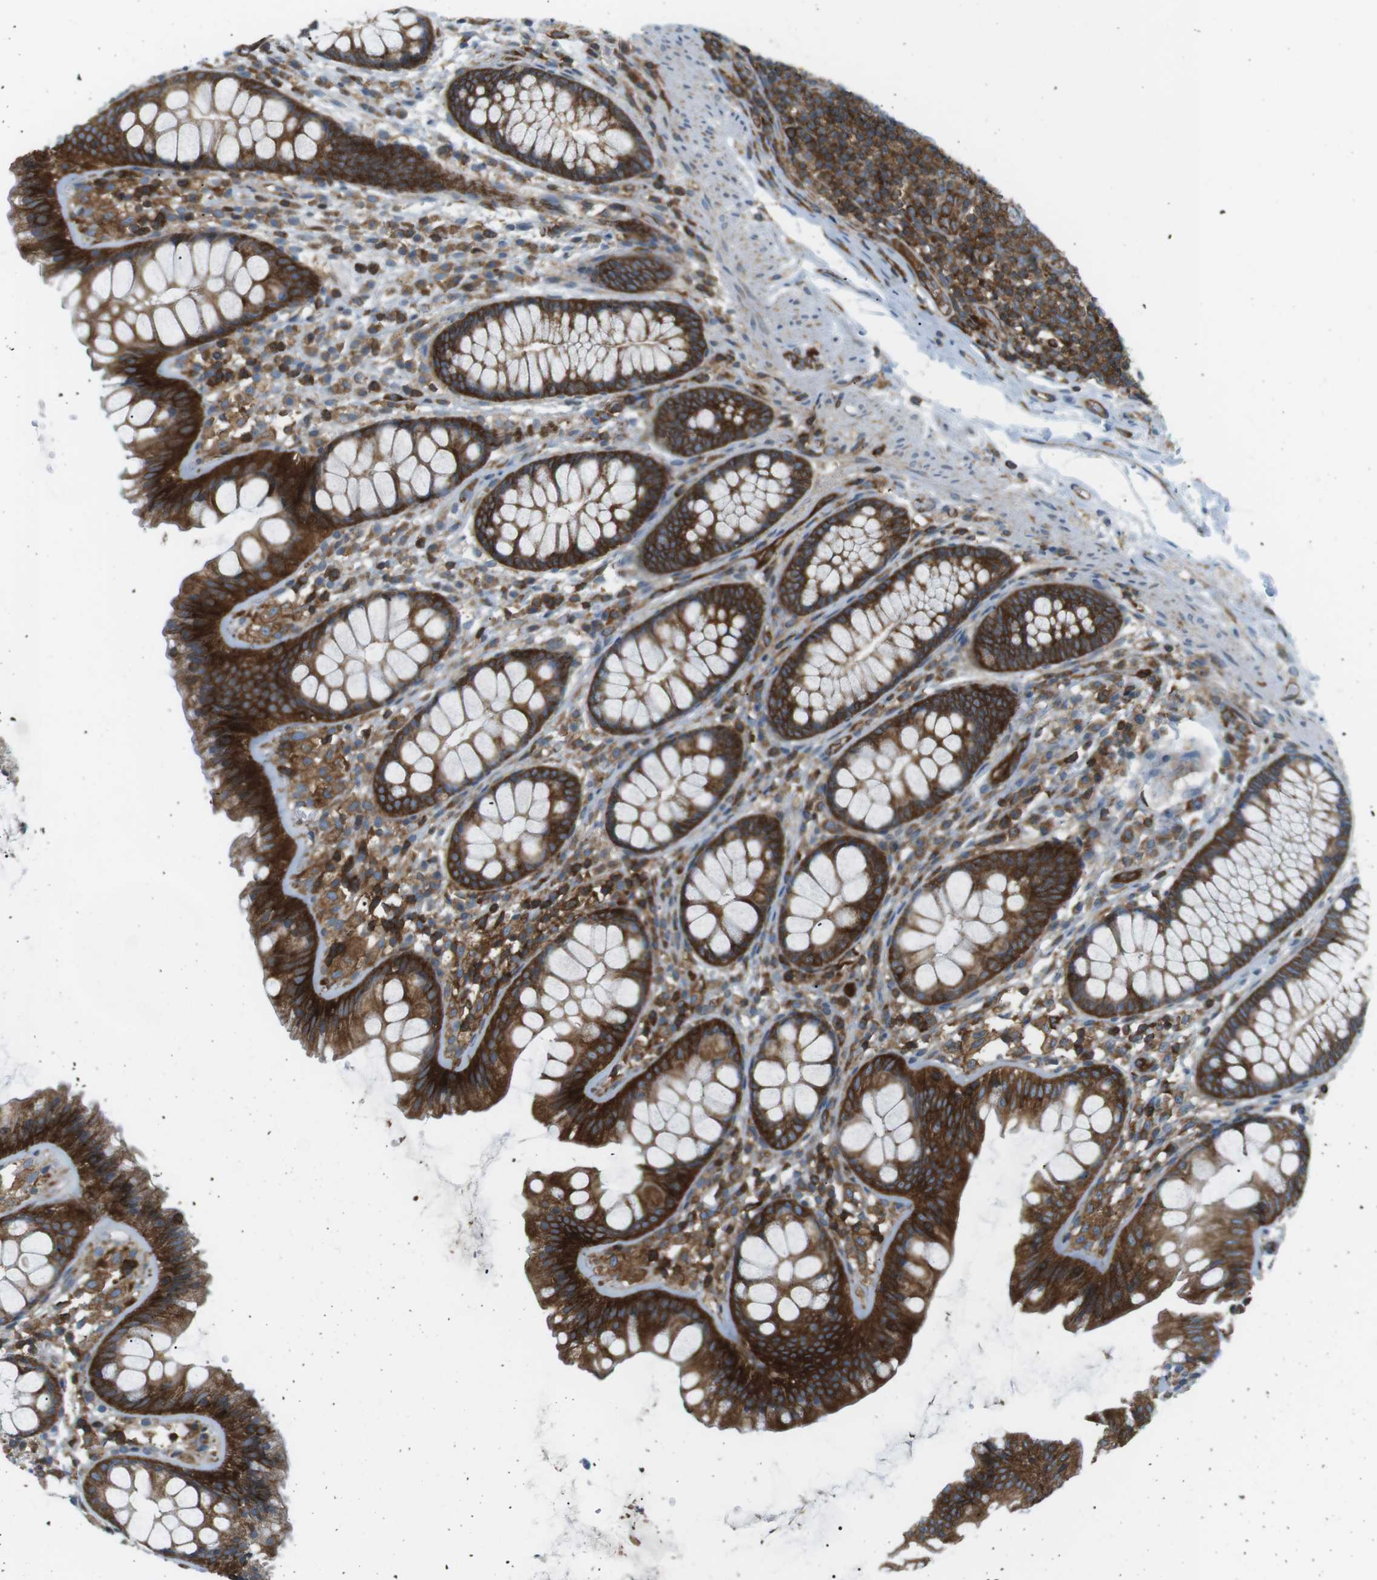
{"staining": {"intensity": "moderate", "quantity": ">75%", "location": "cytoplasmic/membranous"}, "tissue": "colon", "cell_type": "Endothelial cells", "image_type": "normal", "snomed": [{"axis": "morphology", "description": "Normal tissue, NOS"}, {"axis": "topography", "description": "Colon"}], "caption": "IHC photomicrograph of benign colon stained for a protein (brown), which displays medium levels of moderate cytoplasmic/membranous positivity in about >75% of endothelial cells.", "gene": "FLII", "patient": {"sex": "female", "age": 56}}